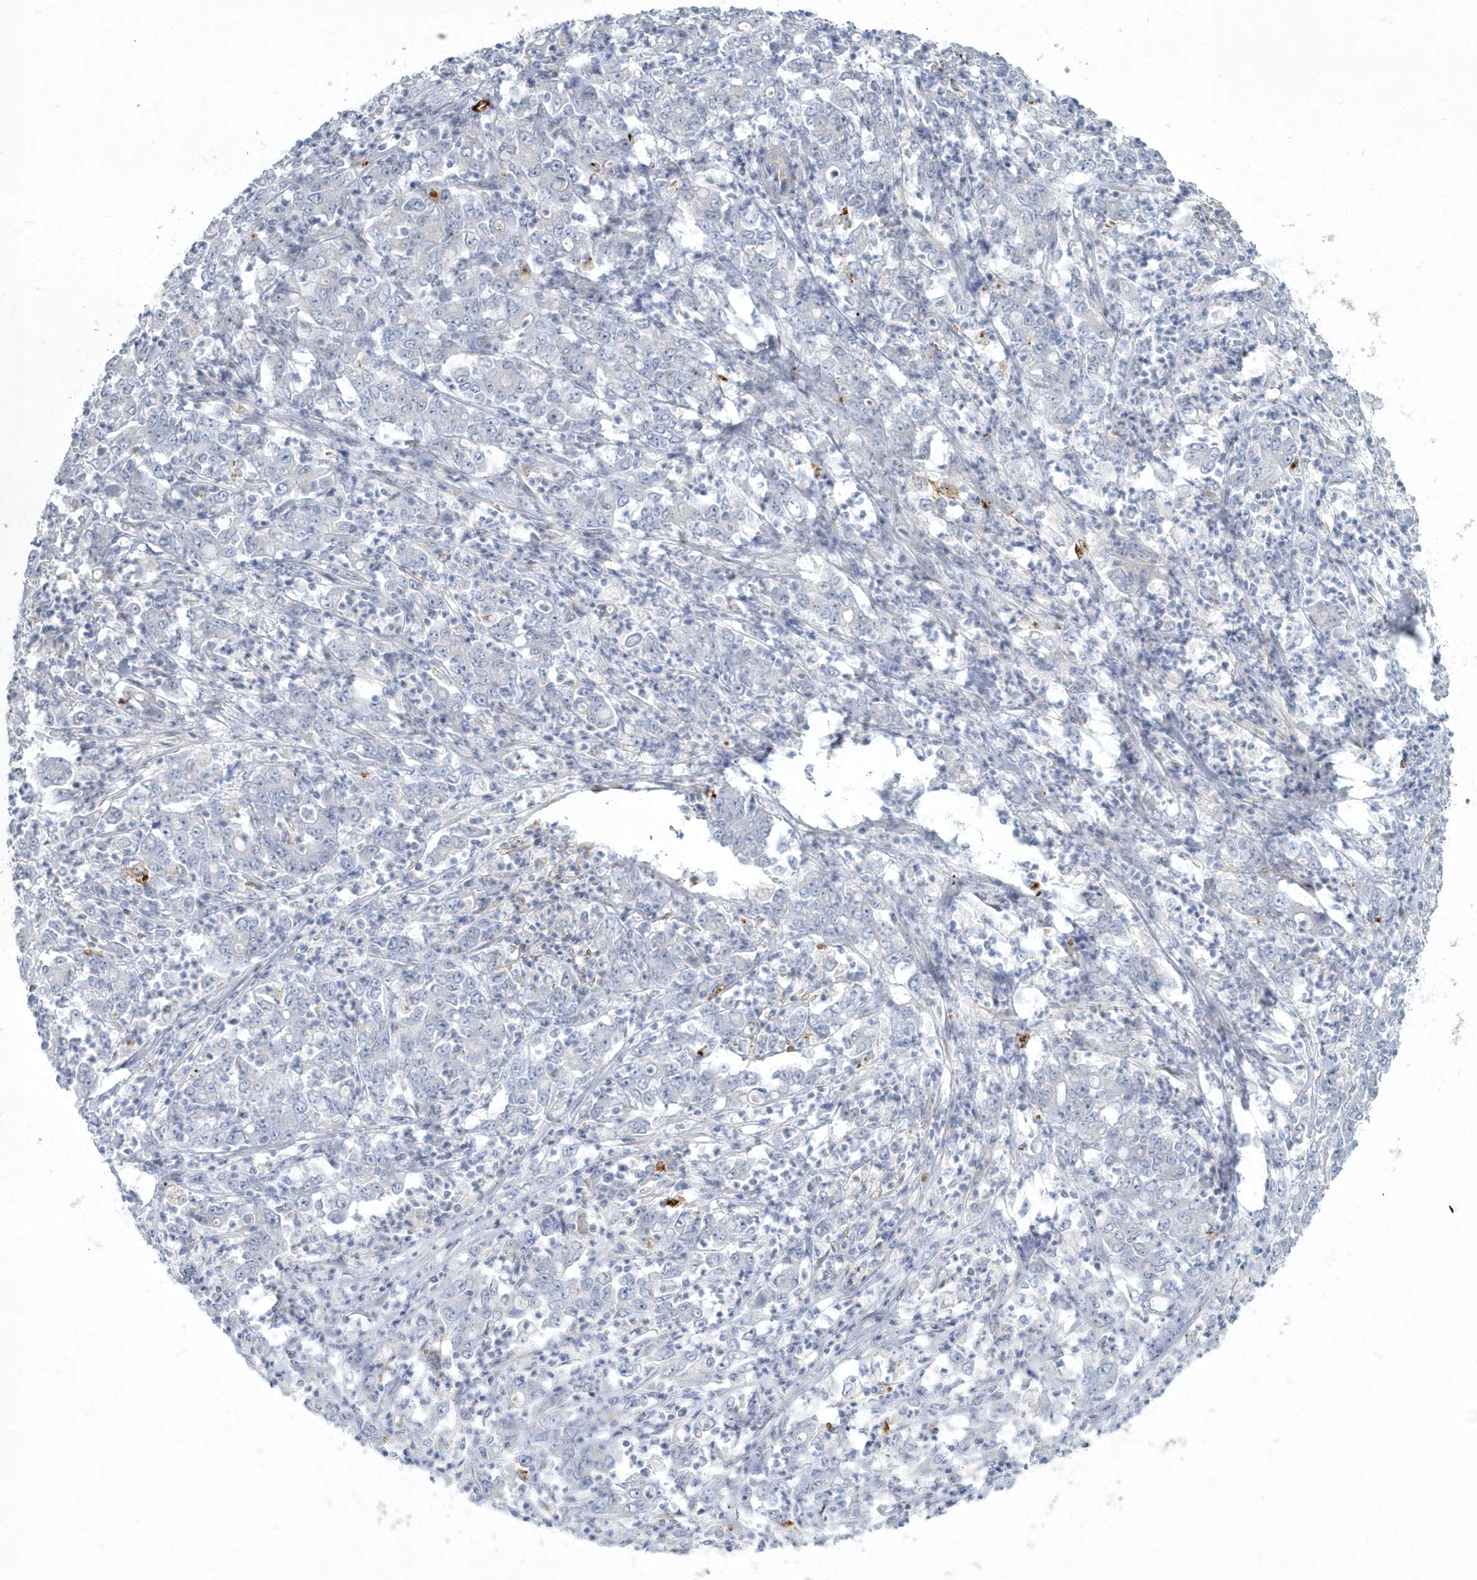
{"staining": {"intensity": "negative", "quantity": "none", "location": "none"}, "tissue": "stomach cancer", "cell_type": "Tumor cells", "image_type": "cancer", "snomed": [{"axis": "morphology", "description": "Adenocarcinoma, NOS"}, {"axis": "topography", "description": "Stomach, lower"}], "caption": "An IHC photomicrograph of stomach cancer (adenocarcinoma) is shown. There is no staining in tumor cells of stomach cancer (adenocarcinoma). (DAB immunohistochemistry with hematoxylin counter stain).", "gene": "MYOT", "patient": {"sex": "female", "age": 71}}